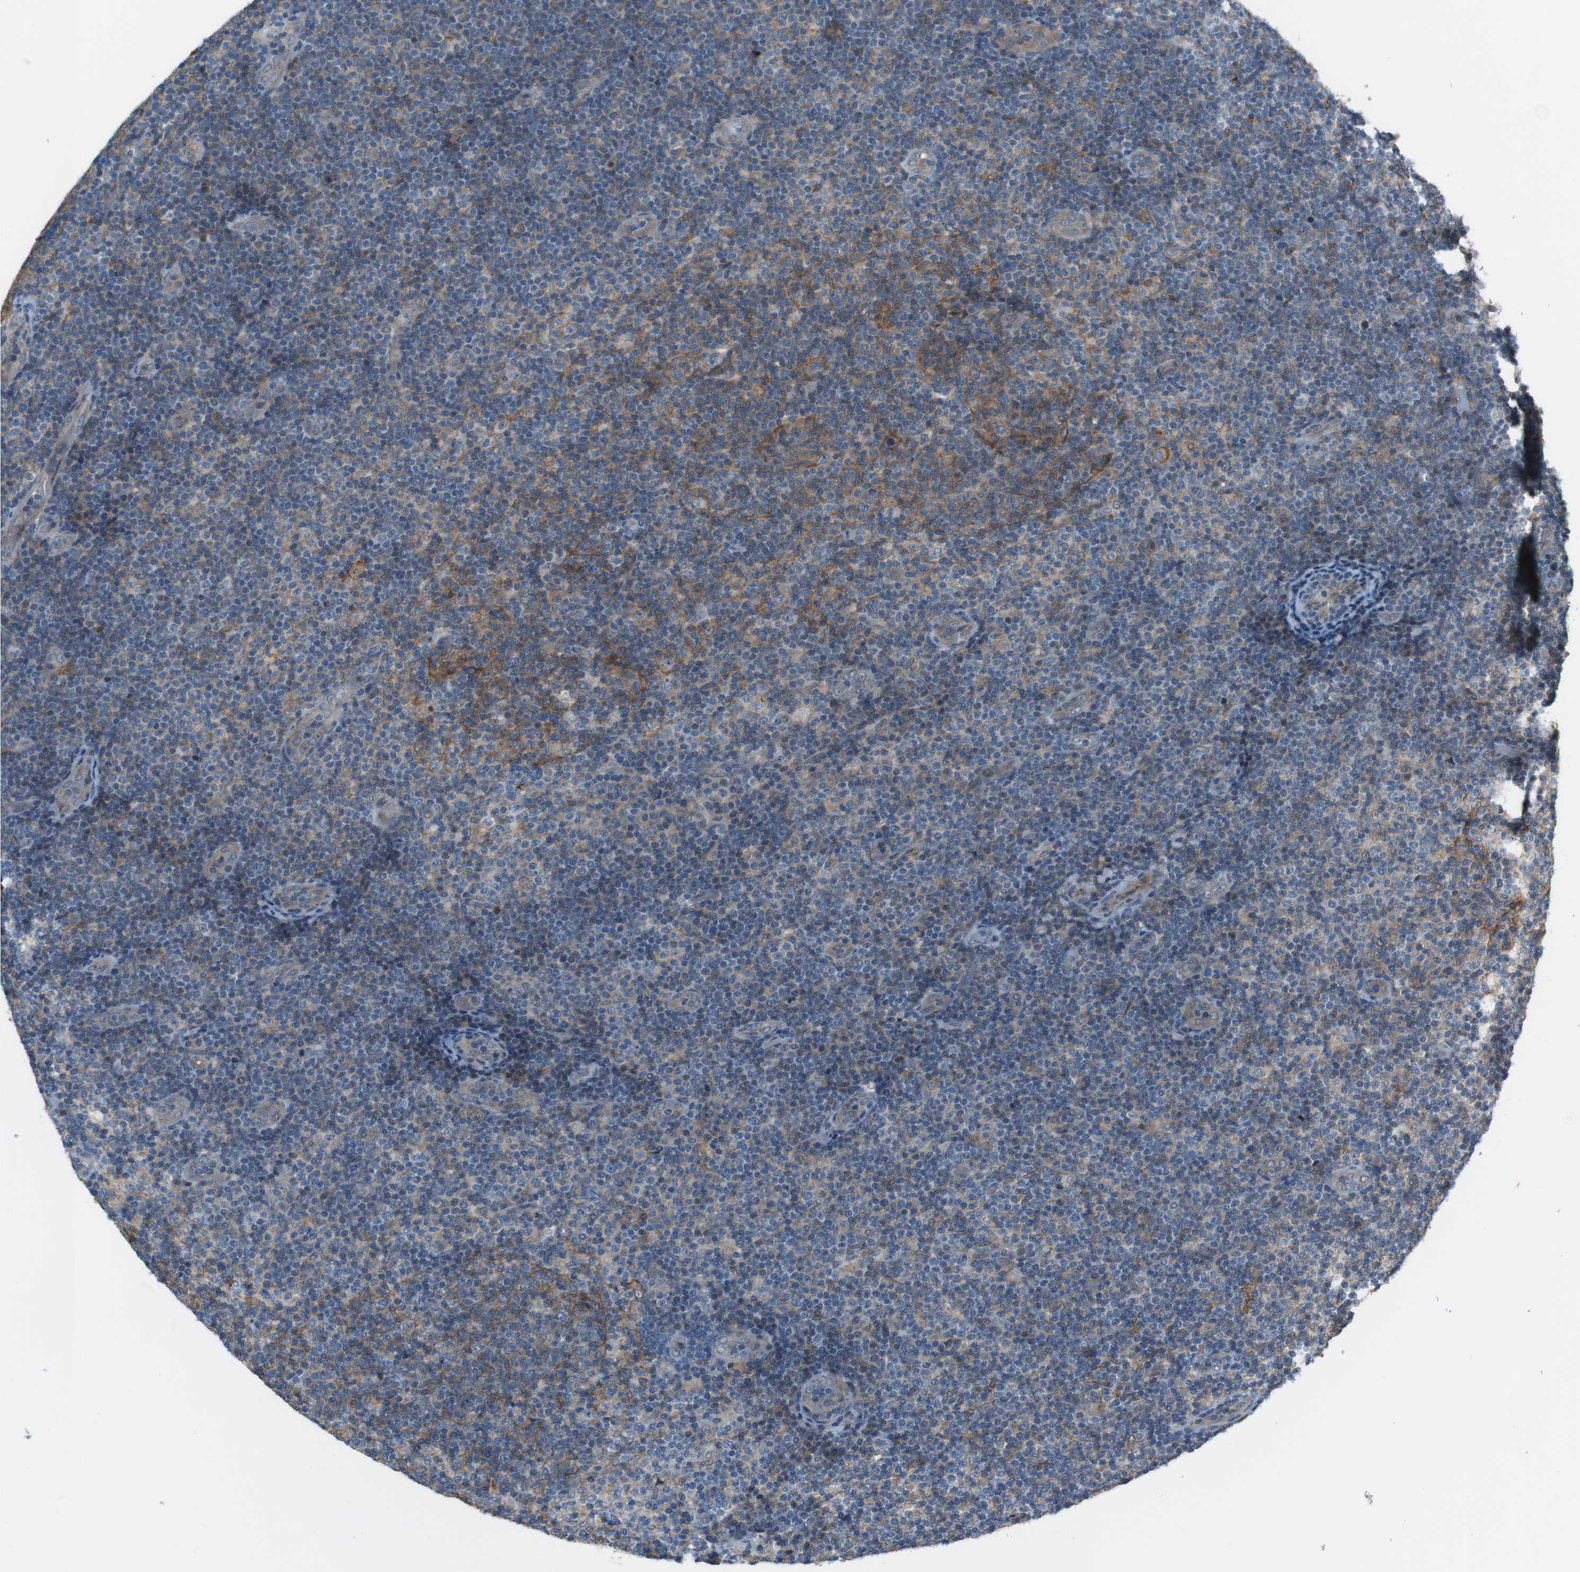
{"staining": {"intensity": "moderate", "quantity": "<25%", "location": "cytoplasmic/membranous"}, "tissue": "lymphoma", "cell_type": "Tumor cells", "image_type": "cancer", "snomed": [{"axis": "morphology", "description": "Malignant lymphoma, non-Hodgkin's type, Low grade"}, {"axis": "topography", "description": "Lymph node"}], "caption": "Immunohistochemistry (IHC) (DAB (3,3'-diaminobenzidine)) staining of human malignant lymphoma, non-Hodgkin's type (low-grade) demonstrates moderate cytoplasmic/membranous protein staining in about <25% of tumor cells.", "gene": "ATP2B1", "patient": {"sex": "male", "age": 83}}